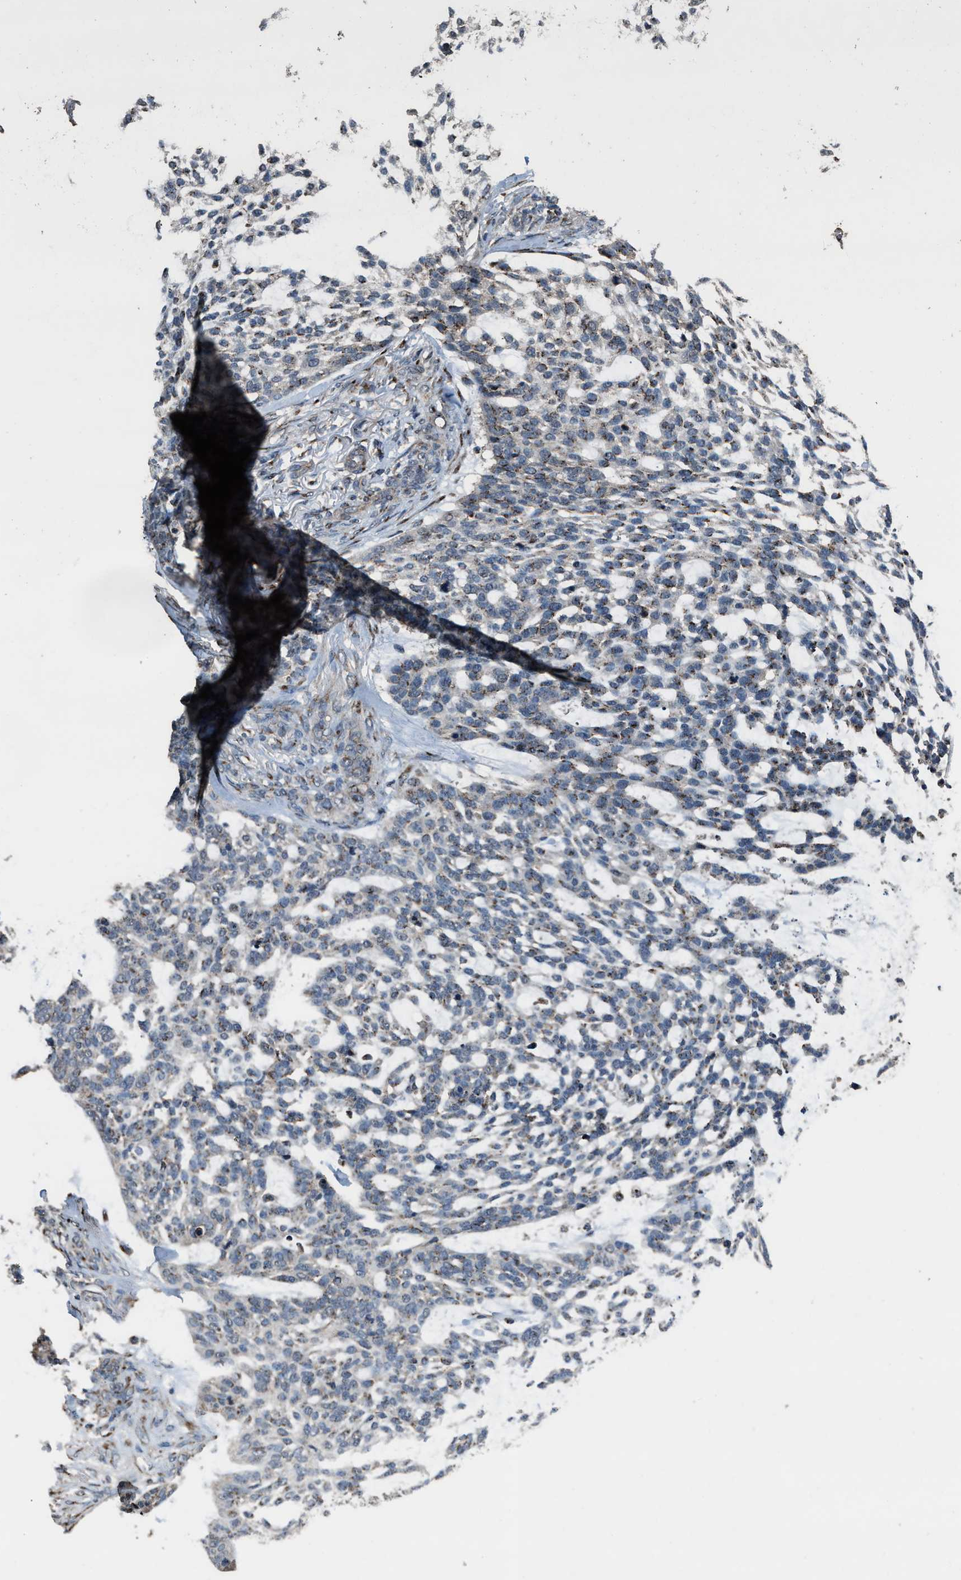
{"staining": {"intensity": "weak", "quantity": "25%-75%", "location": "cytoplasmic/membranous"}, "tissue": "skin cancer", "cell_type": "Tumor cells", "image_type": "cancer", "snomed": [{"axis": "morphology", "description": "Basal cell carcinoma"}, {"axis": "topography", "description": "Skin"}], "caption": "About 25%-75% of tumor cells in skin cancer exhibit weak cytoplasmic/membranous protein positivity as visualized by brown immunohistochemical staining.", "gene": "SLC38A10", "patient": {"sex": "female", "age": 64}}